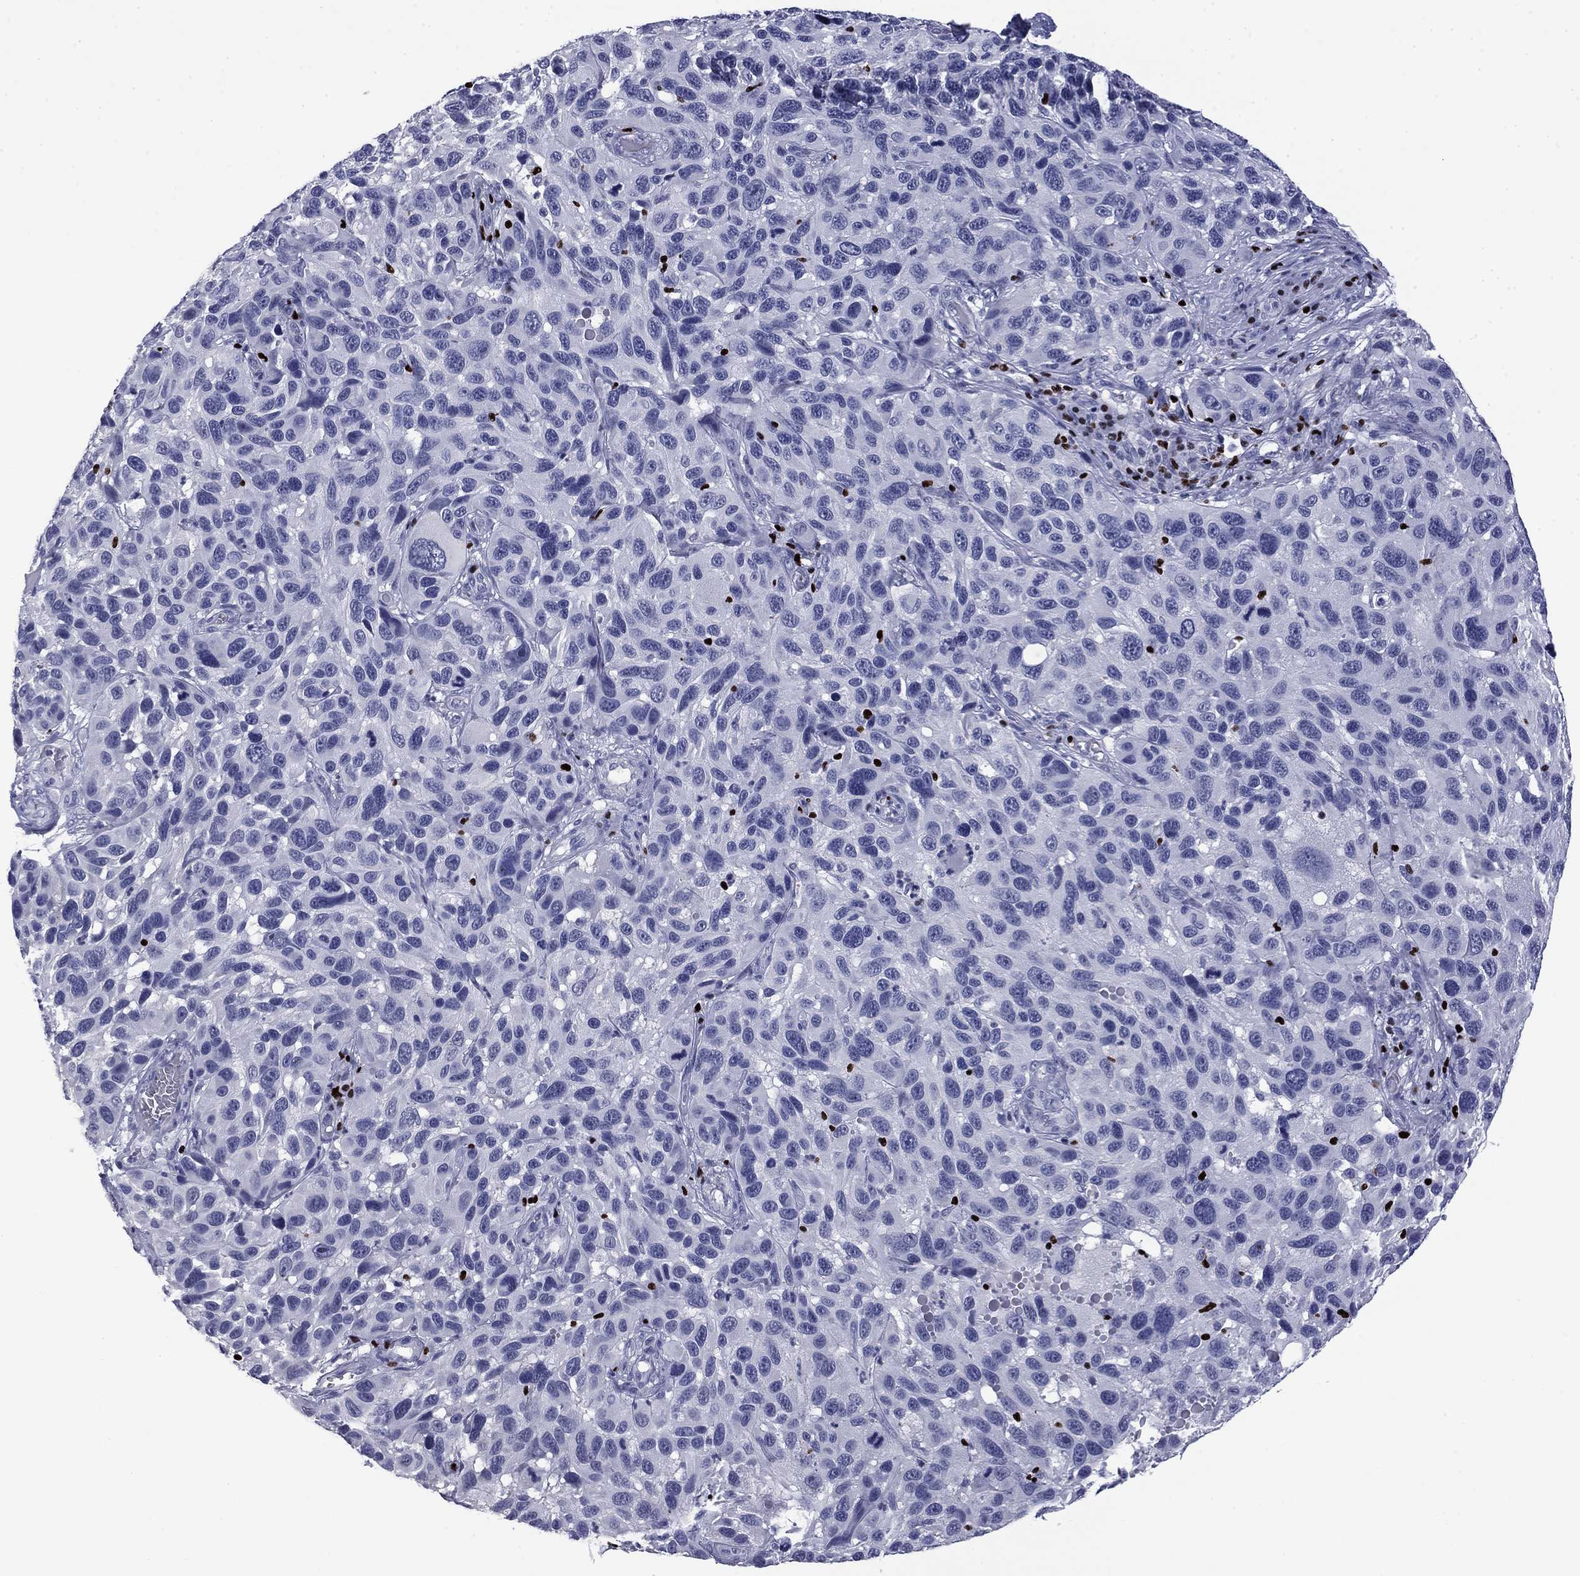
{"staining": {"intensity": "negative", "quantity": "none", "location": "none"}, "tissue": "melanoma", "cell_type": "Tumor cells", "image_type": "cancer", "snomed": [{"axis": "morphology", "description": "Malignant melanoma, NOS"}, {"axis": "topography", "description": "Skin"}], "caption": "Malignant melanoma was stained to show a protein in brown. There is no significant expression in tumor cells. Brightfield microscopy of immunohistochemistry (IHC) stained with DAB (3,3'-diaminobenzidine) (brown) and hematoxylin (blue), captured at high magnification.", "gene": "IKZF3", "patient": {"sex": "male", "age": 53}}